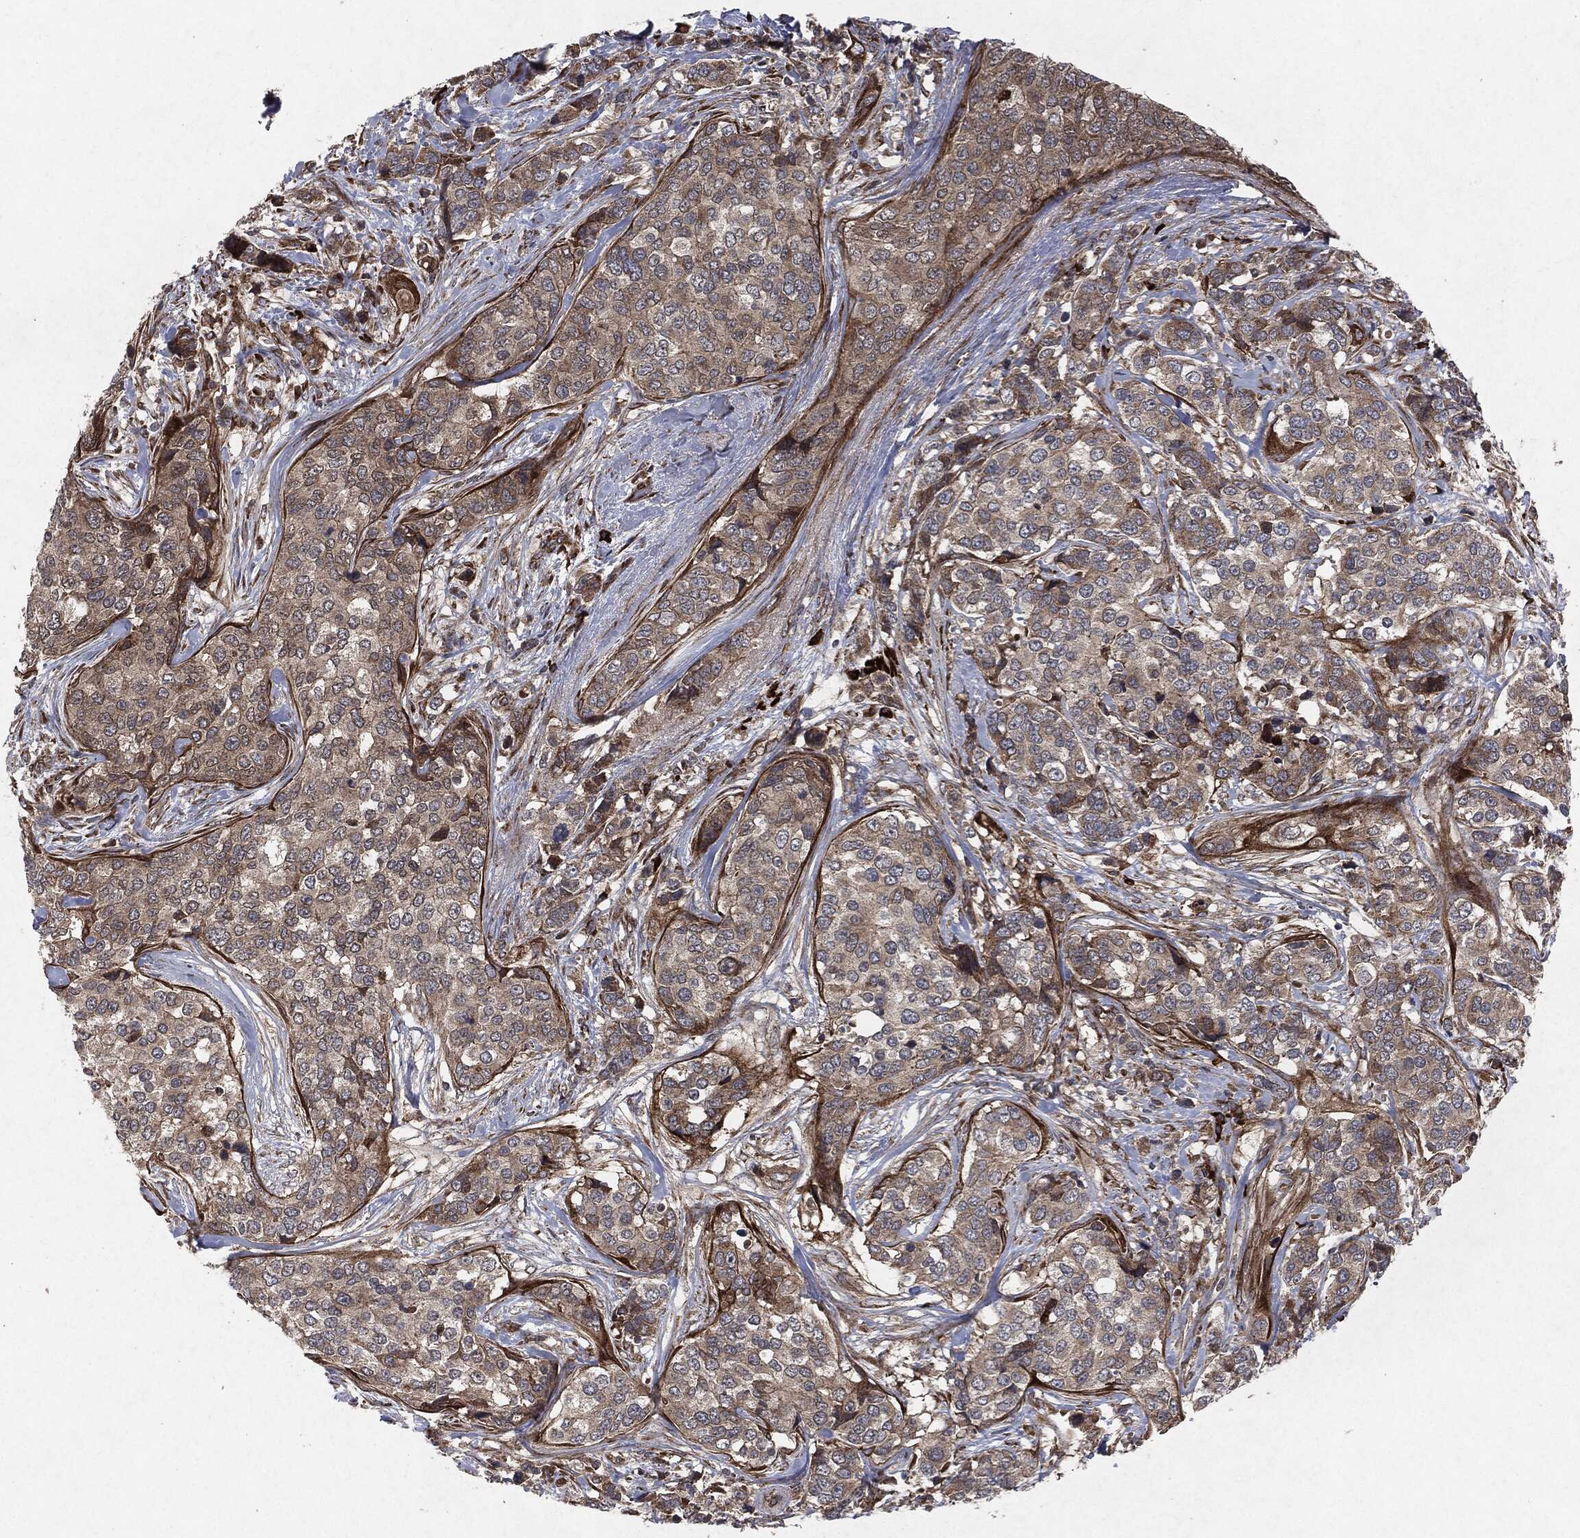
{"staining": {"intensity": "strong", "quantity": "<25%", "location": "cytoplasmic/membranous"}, "tissue": "breast cancer", "cell_type": "Tumor cells", "image_type": "cancer", "snomed": [{"axis": "morphology", "description": "Lobular carcinoma"}, {"axis": "topography", "description": "Breast"}], "caption": "A brown stain highlights strong cytoplasmic/membranous positivity of a protein in human breast cancer tumor cells.", "gene": "RAF1", "patient": {"sex": "female", "age": 59}}